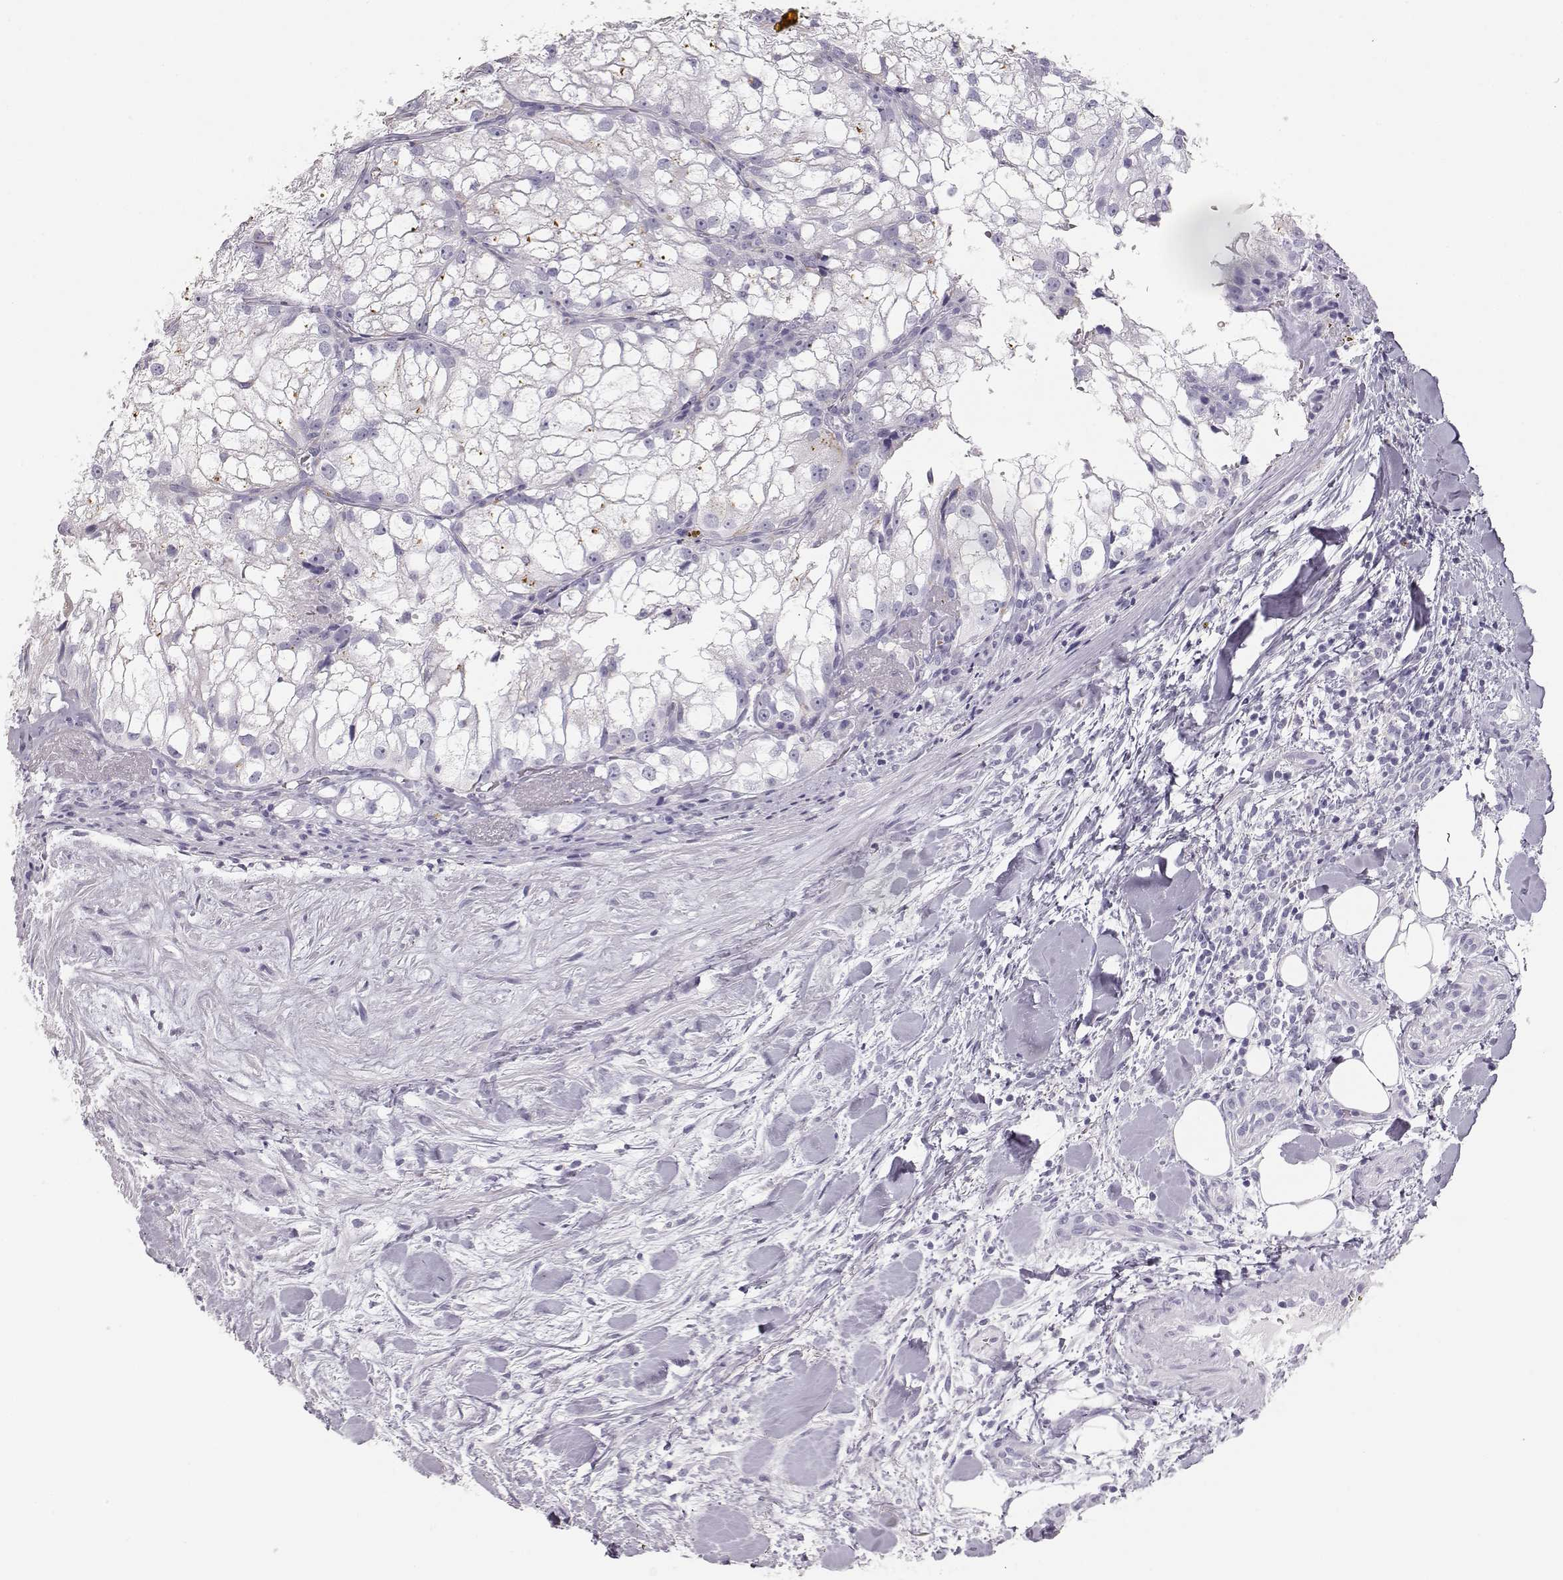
{"staining": {"intensity": "negative", "quantity": "none", "location": "none"}, "tissue": "renal cancer", "cell_type": "Tumor cells", "image_type": "cancer", "snomed": [{"axis": "morphology", "description": "Adenocarcinoma, NOS"}, {"axis": "topography", "description": "Kidney"}], "caption": "Immunohistochemical staining of human renal adenocarcinoma shows no significant staining in tumor cells. The staining is performed using DAB brown chromogen with nuclei counter-stained in using hematoxylin.", "gene": "TKTL1", "patient": {"sex": "male", "age": 59}}